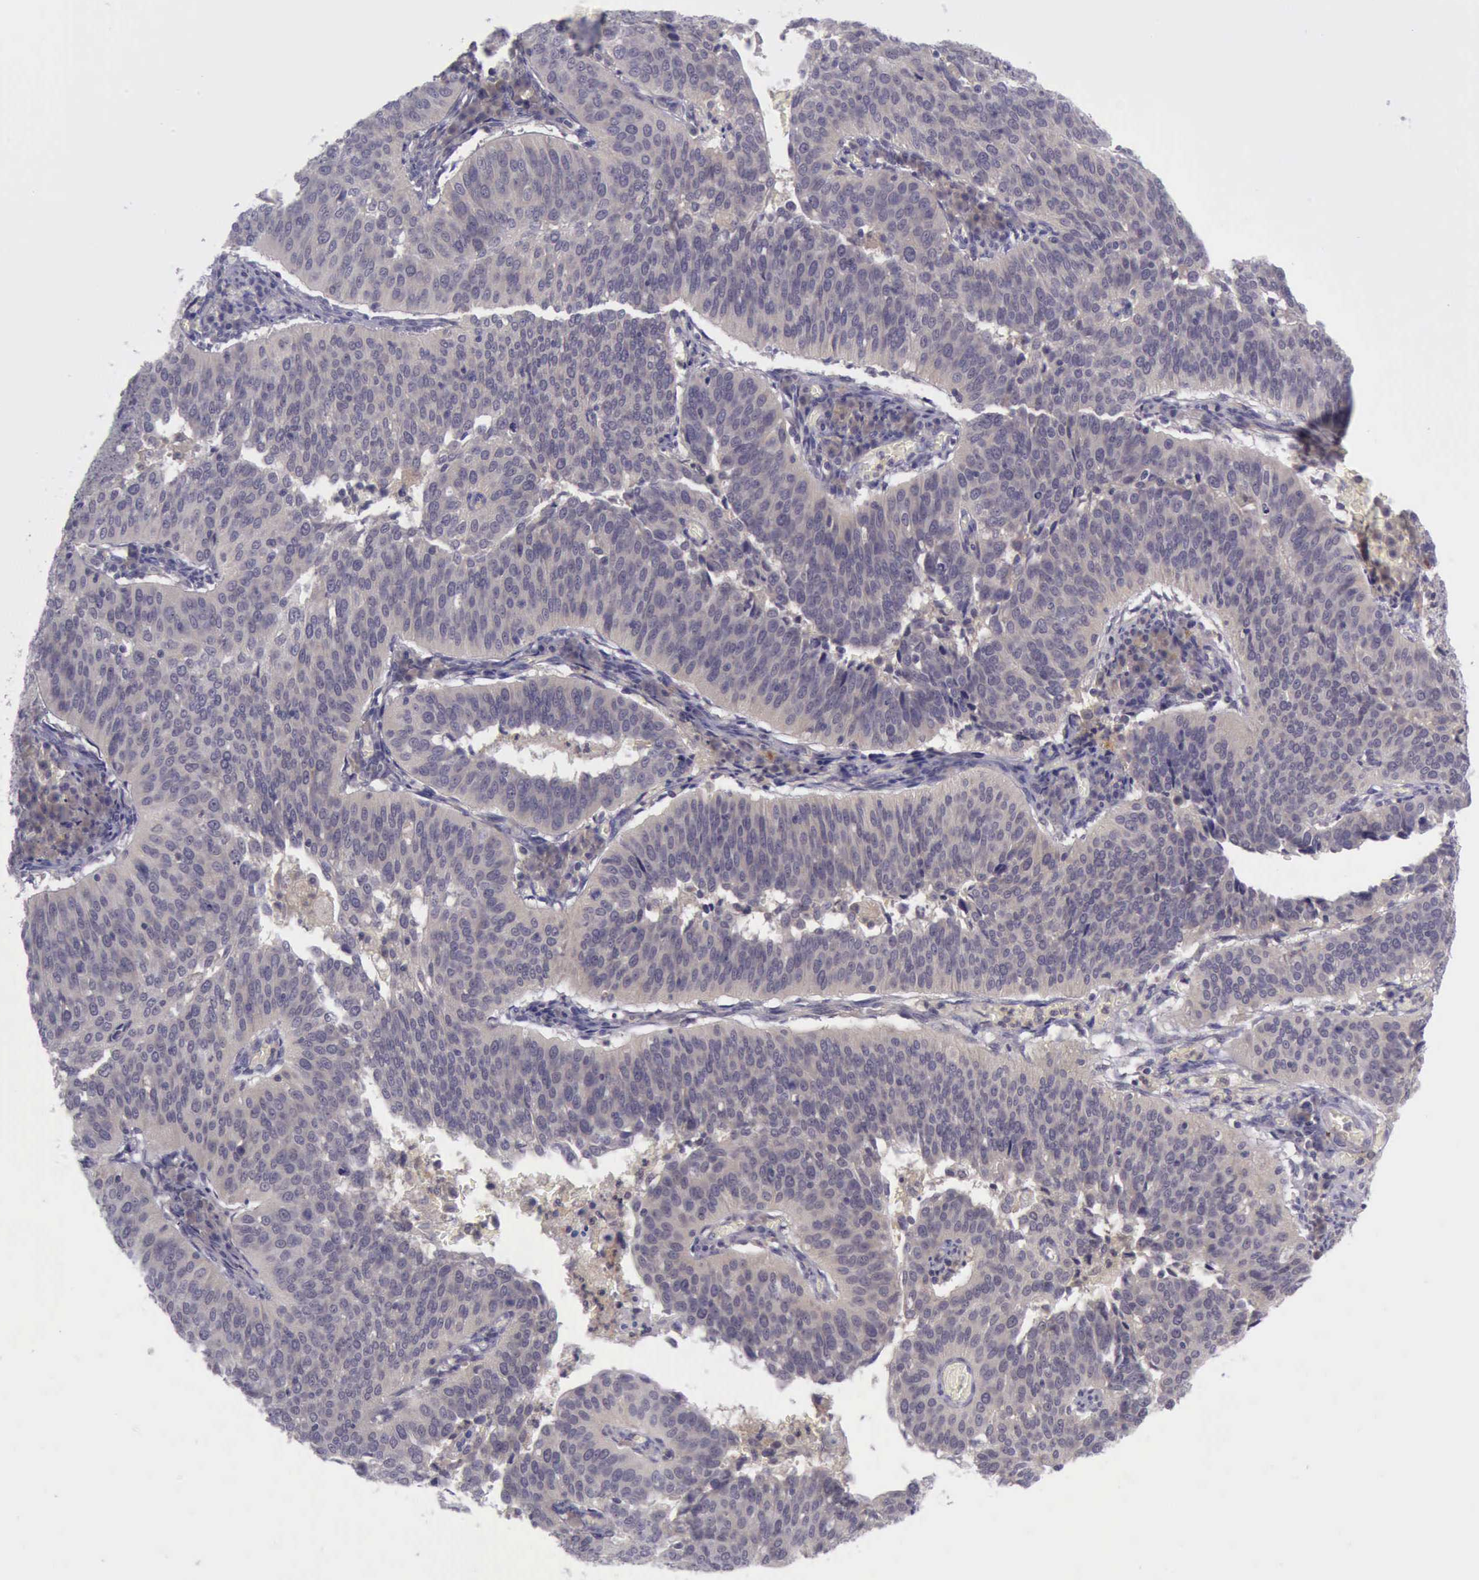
{"staining": {"intensity": "weak", "quantity": ">75%", "location": "cytoplasmic/membranous"}, "tissue": "cervical cancer", "cell_type": "Tumor cells", "image_type": "cancer", "snomed": [{"axis": "morphology", "description": "Squamous cell carcinoma, NOS"}, {"axis": "topography", "description": "Cervix"}], "caption": "Immunohistochemistry (IHC) (DAB (3,3'-diaminobenzidine)) staining of cervical squamous cell carcinoma reveals weak cytoplasmic/membranous protein staining in approximately >75% of tumor cells.", "gene": "ARNT2", "patient": {"sex": "female", "age": 39}}